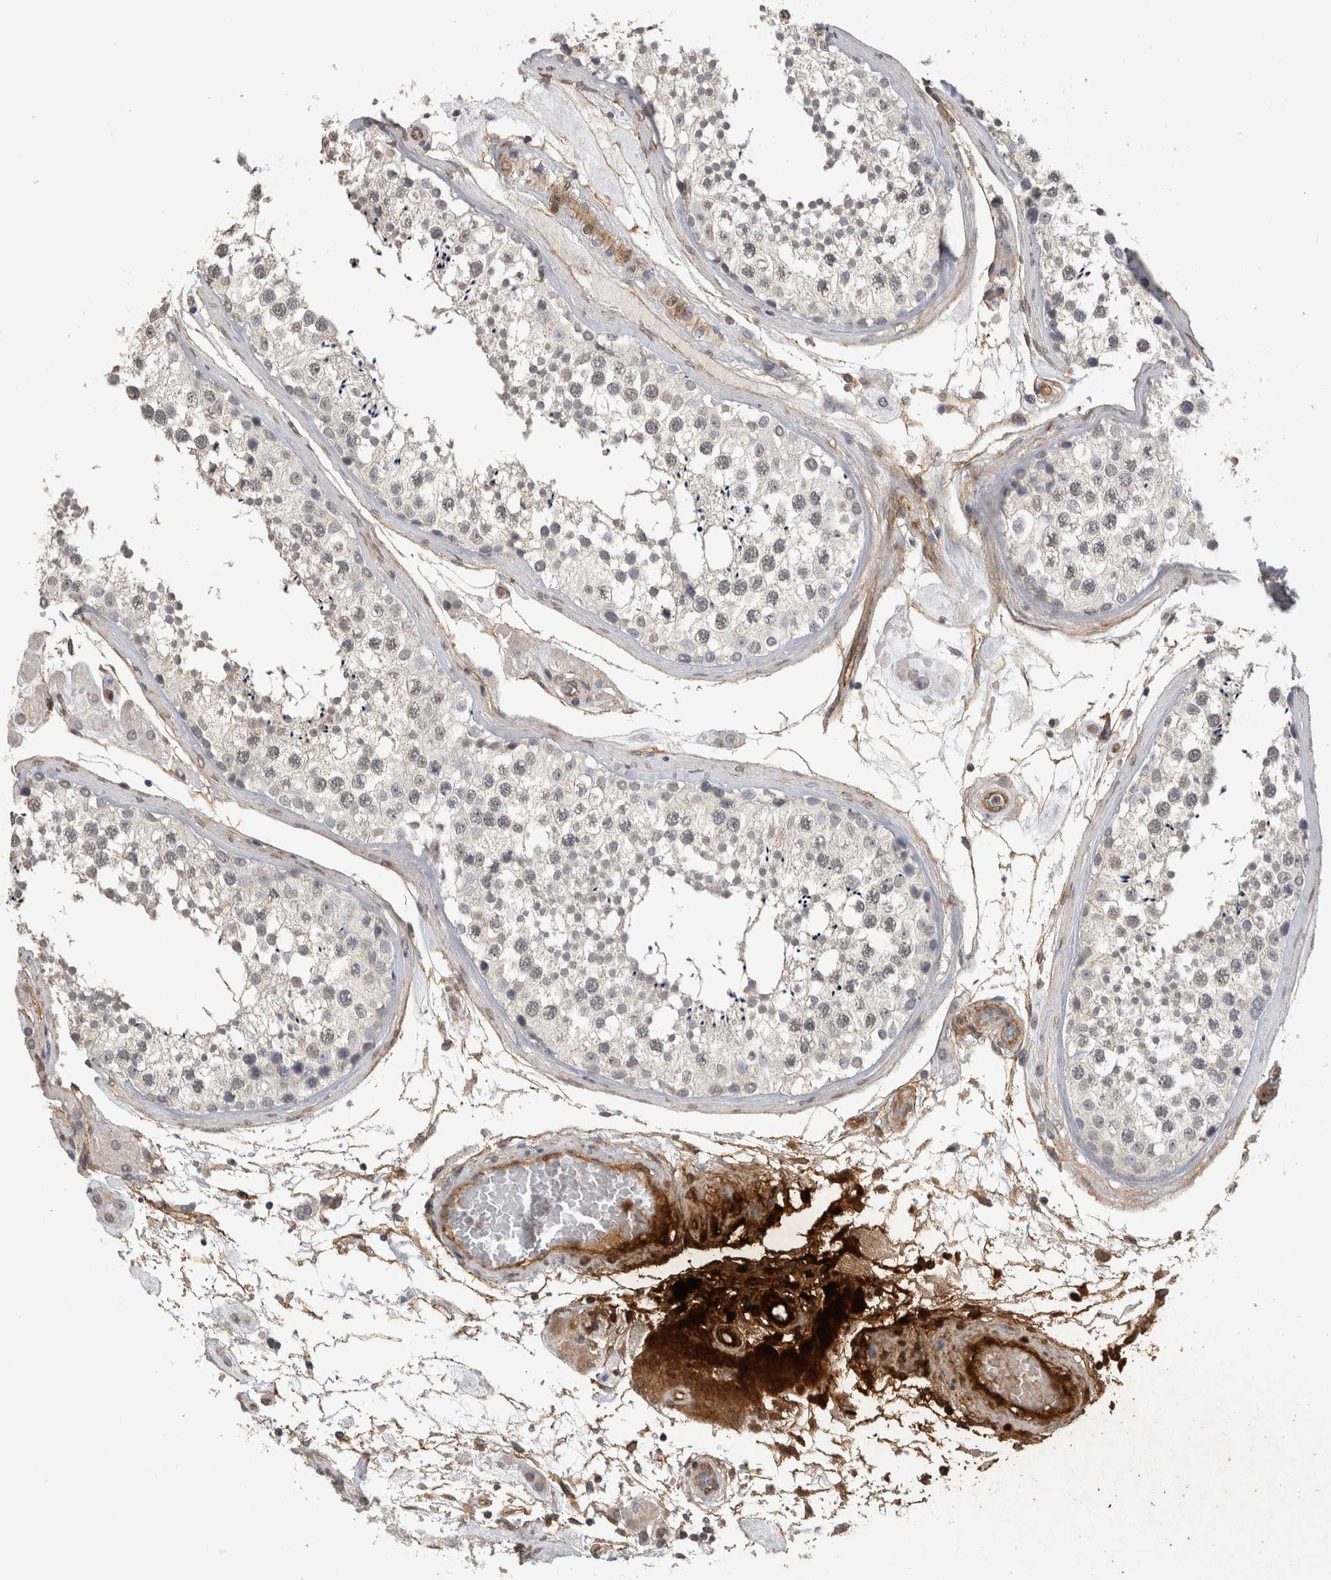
{"staining": {"intensity": "weak", "quantity": "25%-75%", "location": "nuclear"}, "tissue": "testis", "cell_type": "Cells in seminiferous ducts", "image_type": "normal", "snomed": [{"axis": "morphology", "description": "Normal tissue, NOS"}, {"axis": "topography", "description": "Testis"}], "caption": "Brown immunohistochemical staining in unremarkable testis demonstrates weak nuclear expression in approximately 25%-75% of cells in seminiferous ducts. (DAB = brown stain, brightfield microscopy at high magnification).", "gene": "RECK", "patient": {"sex": "male", "age": 46}}